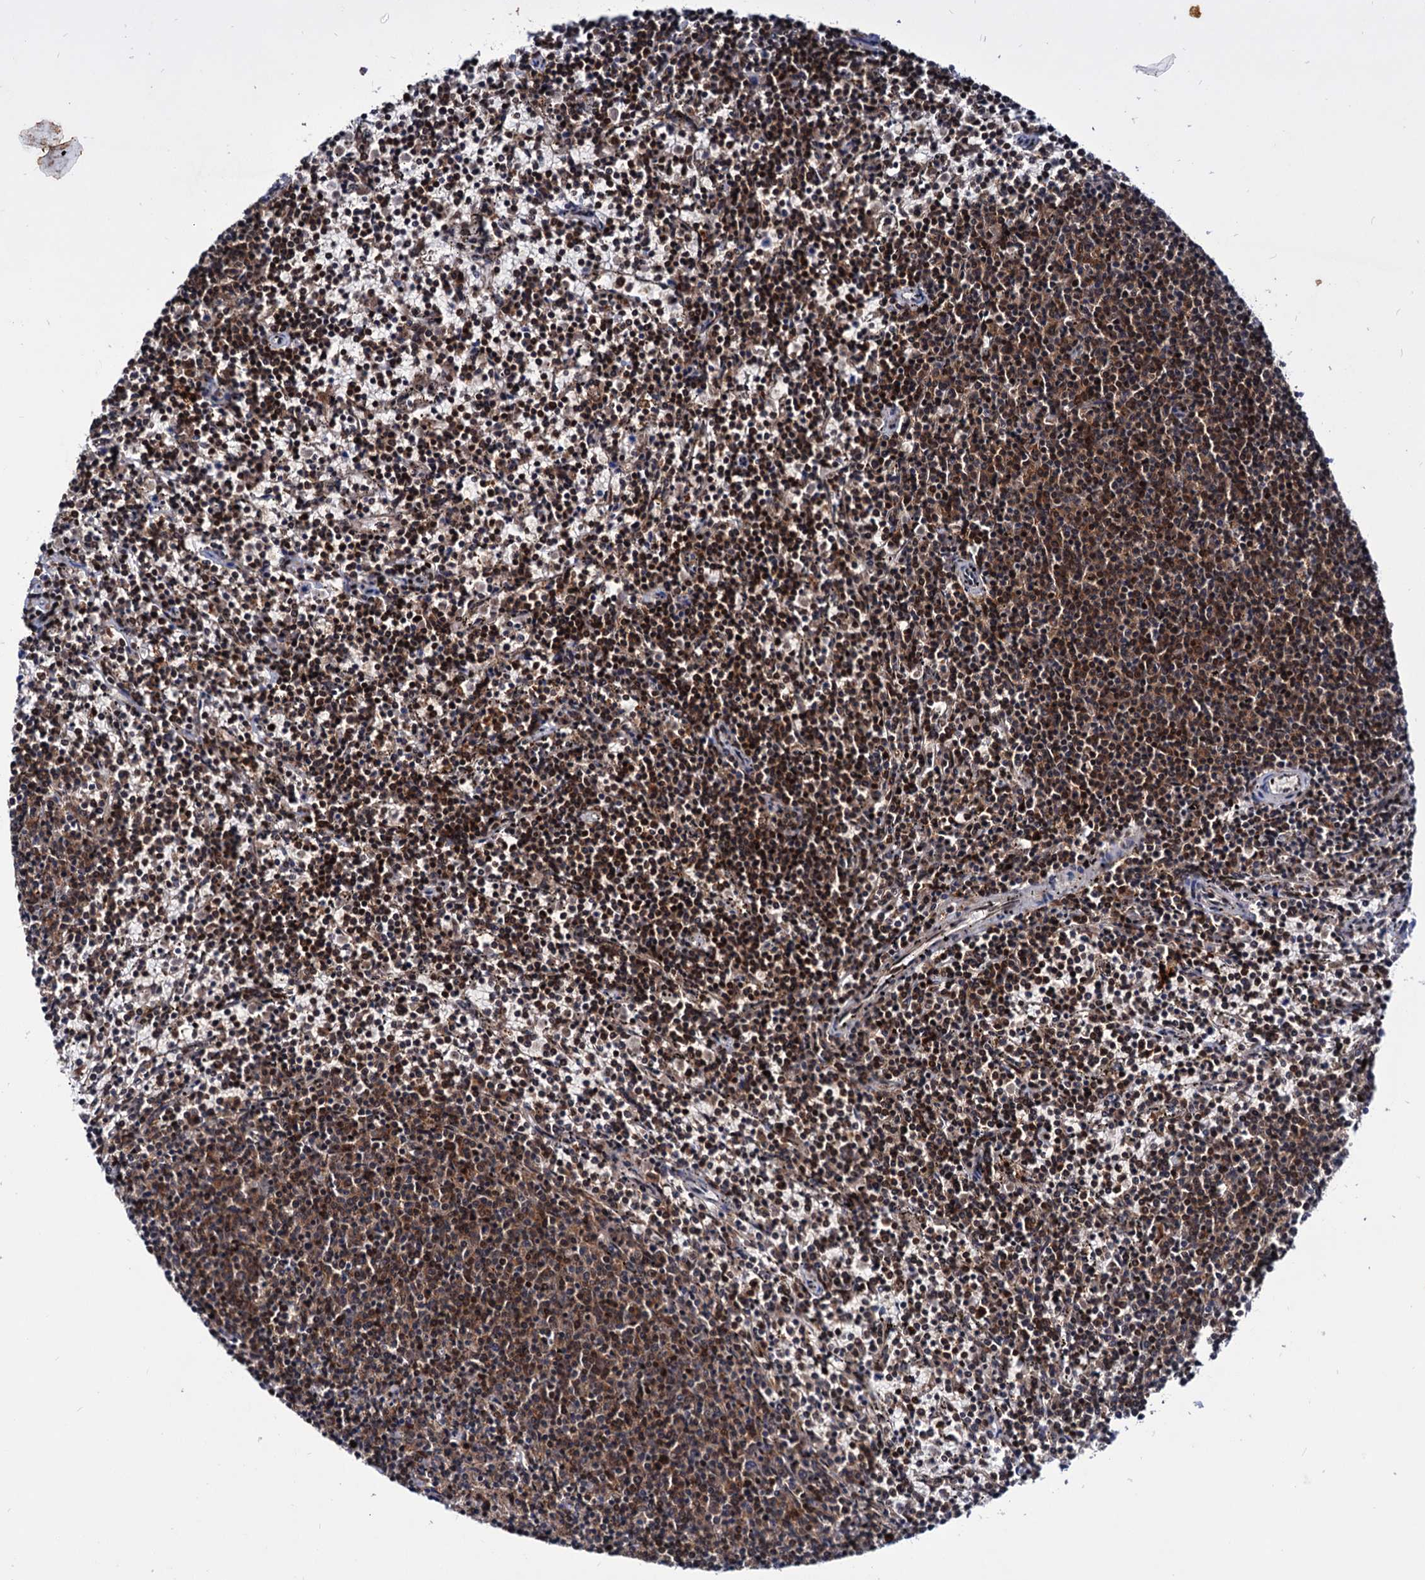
{"staining": {"intensity": "moderate", "quantity": ">75%", "location": "cytoplasmic/membranous,nuclear"}, "tissue": "lymphoma", "cell_type": "Tumor cells", "image_type": "cancer", "snomed": [{"axis": "morphology", "description": "Malignant lymphoma, non-Hodgkin's type, Low grade"}, {"axis": "topography", "description": "Spleen"}], "caption": "Malignant lymphoma, non-Hodgkin's type (low-grade) stained with immunohistochemistry (IHC) reveals moderate cytoplasmic/membranous and nuclear positivity in approximately >75% of tumor cells.", "gene": "RNASEH2B", "patient": {"sex": "female", "age": 50}}